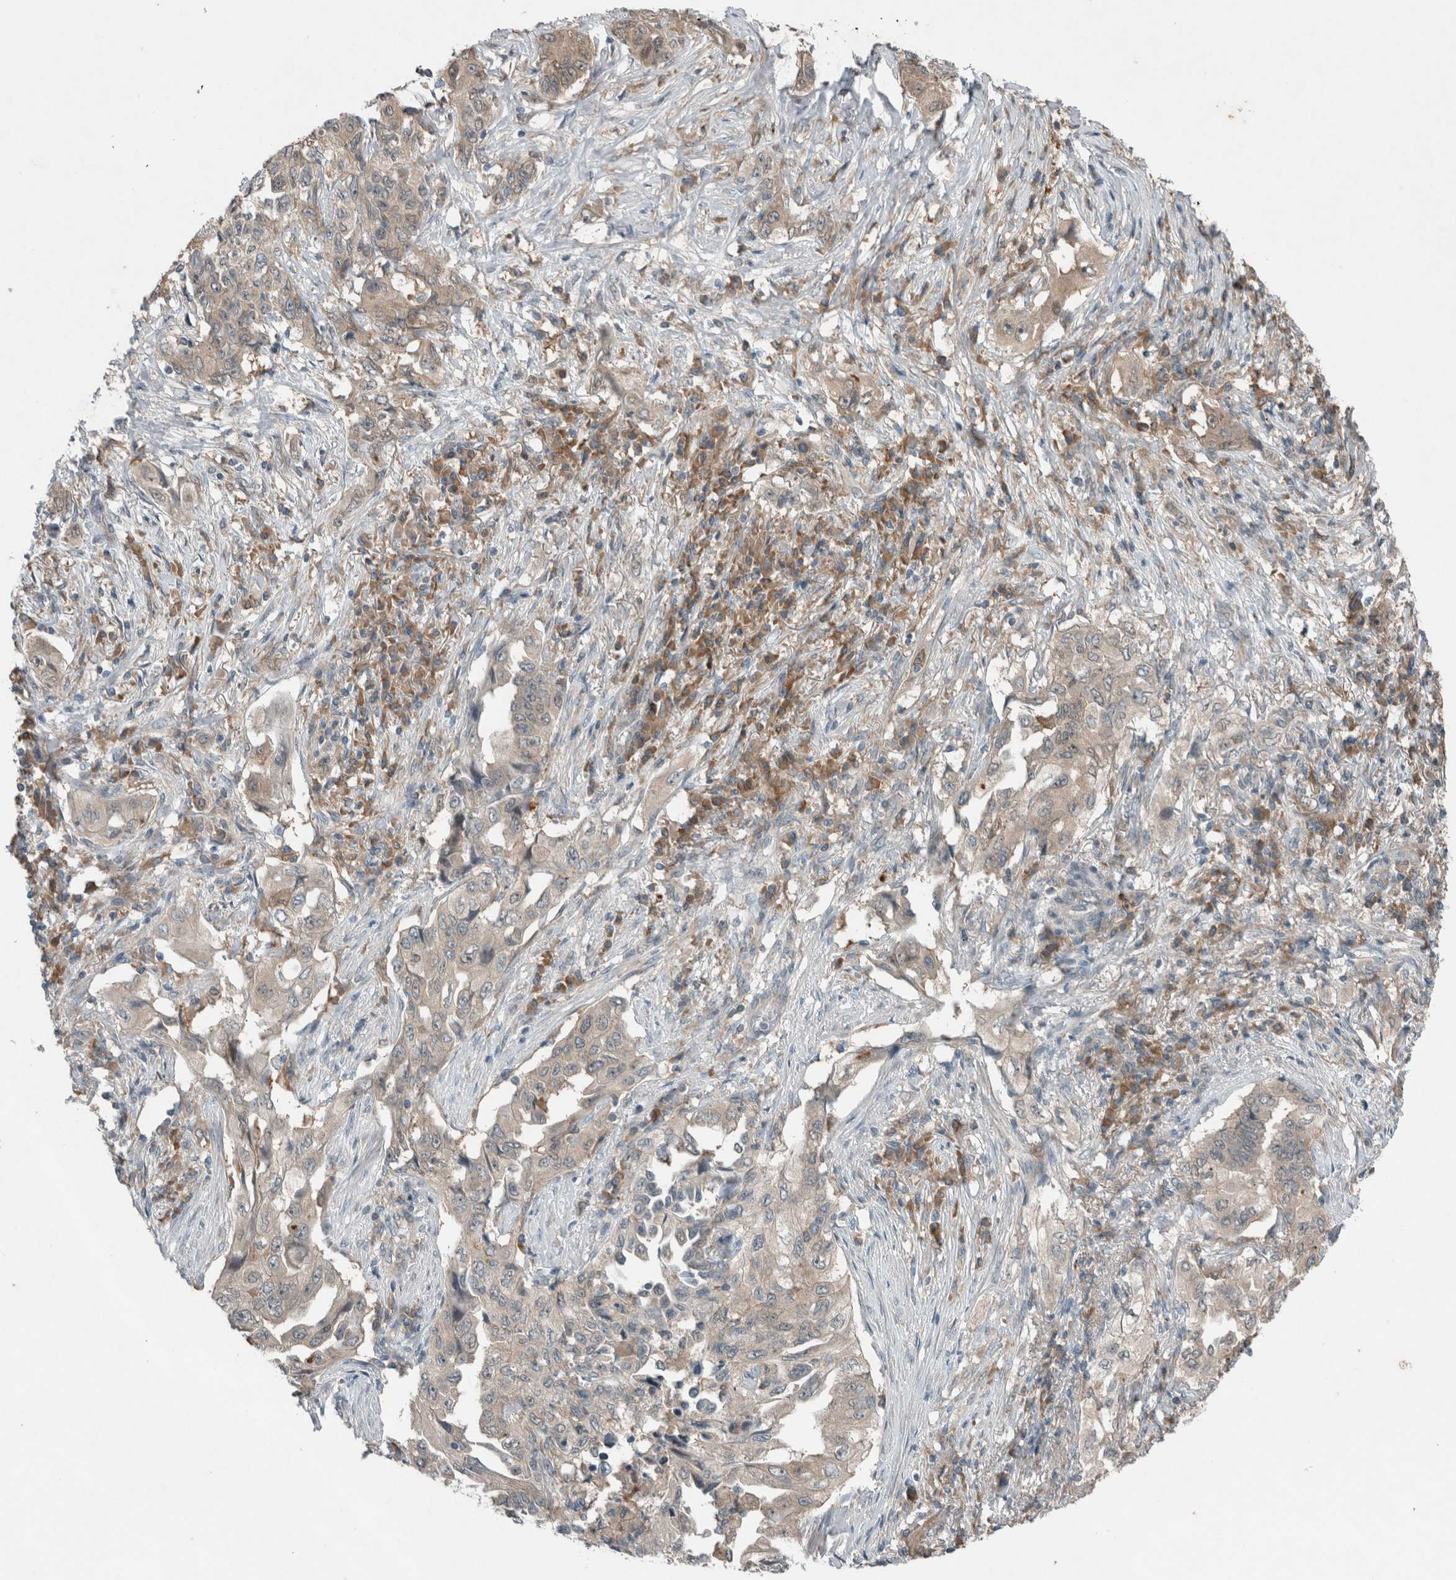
{"staining": {"intensity": "weak", "quantity": "<25%", "location": "cytoplasmic/membranous"}, "tissue": "lung cancer", "cell_type": "Tumor cells", "image_type": "cancer", "snomed": [{"axis": "morphology", "description": "Adenocarcinoma, NOS"}, {"axis": "topography", "description": "Lung"}], "caption": "Photomicrograph shows no protein staining in tumor cells of lung cancer (adenocarcinoma) tissue. (IHC, brightfield microscopy, high magnification).", "gene": "RALGDS", "patient": {"sex": "female", "age": 51}}